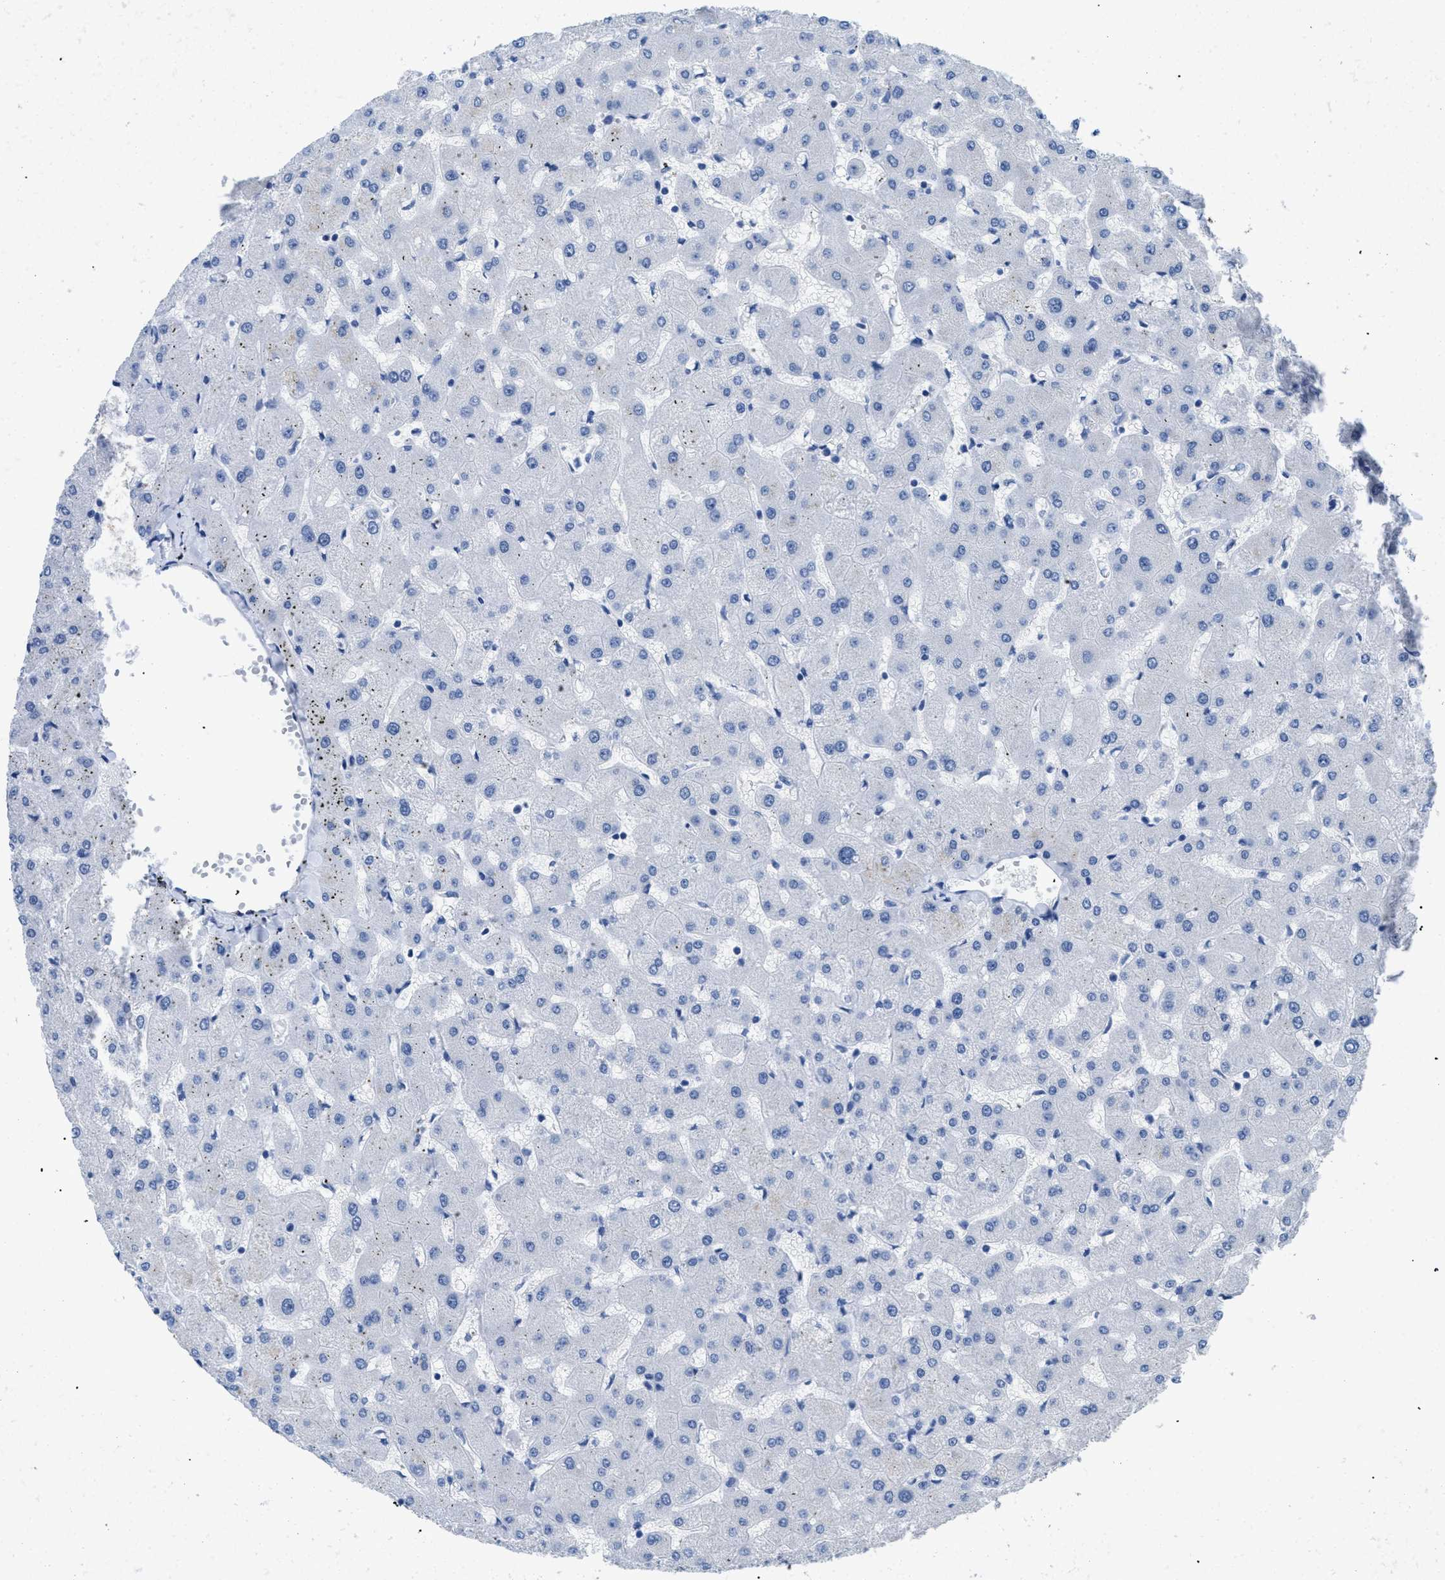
{"staining": {"intensity": "negative", "quantity": "none", "location": "none"}, "tissue": "liver", "cell_type": "Cholangiocytes", "image_type": "normal", "snomed": [{"axis": "morphology", "description": "Normal tissue, NOS"}, {"axis": "topography", "description": "Liver"}], "caption": "The immunohistochemistry (IHC) histopathology image has no significant staining in cholangiocytes of liver. The staining is performed using DAB (3,3'-diaminobenzidine) brown chromogen with nuclei counter-stained in using hematoxylin.", "gene": "DLC1", "patient": {"sex": "female", "age": 63}}